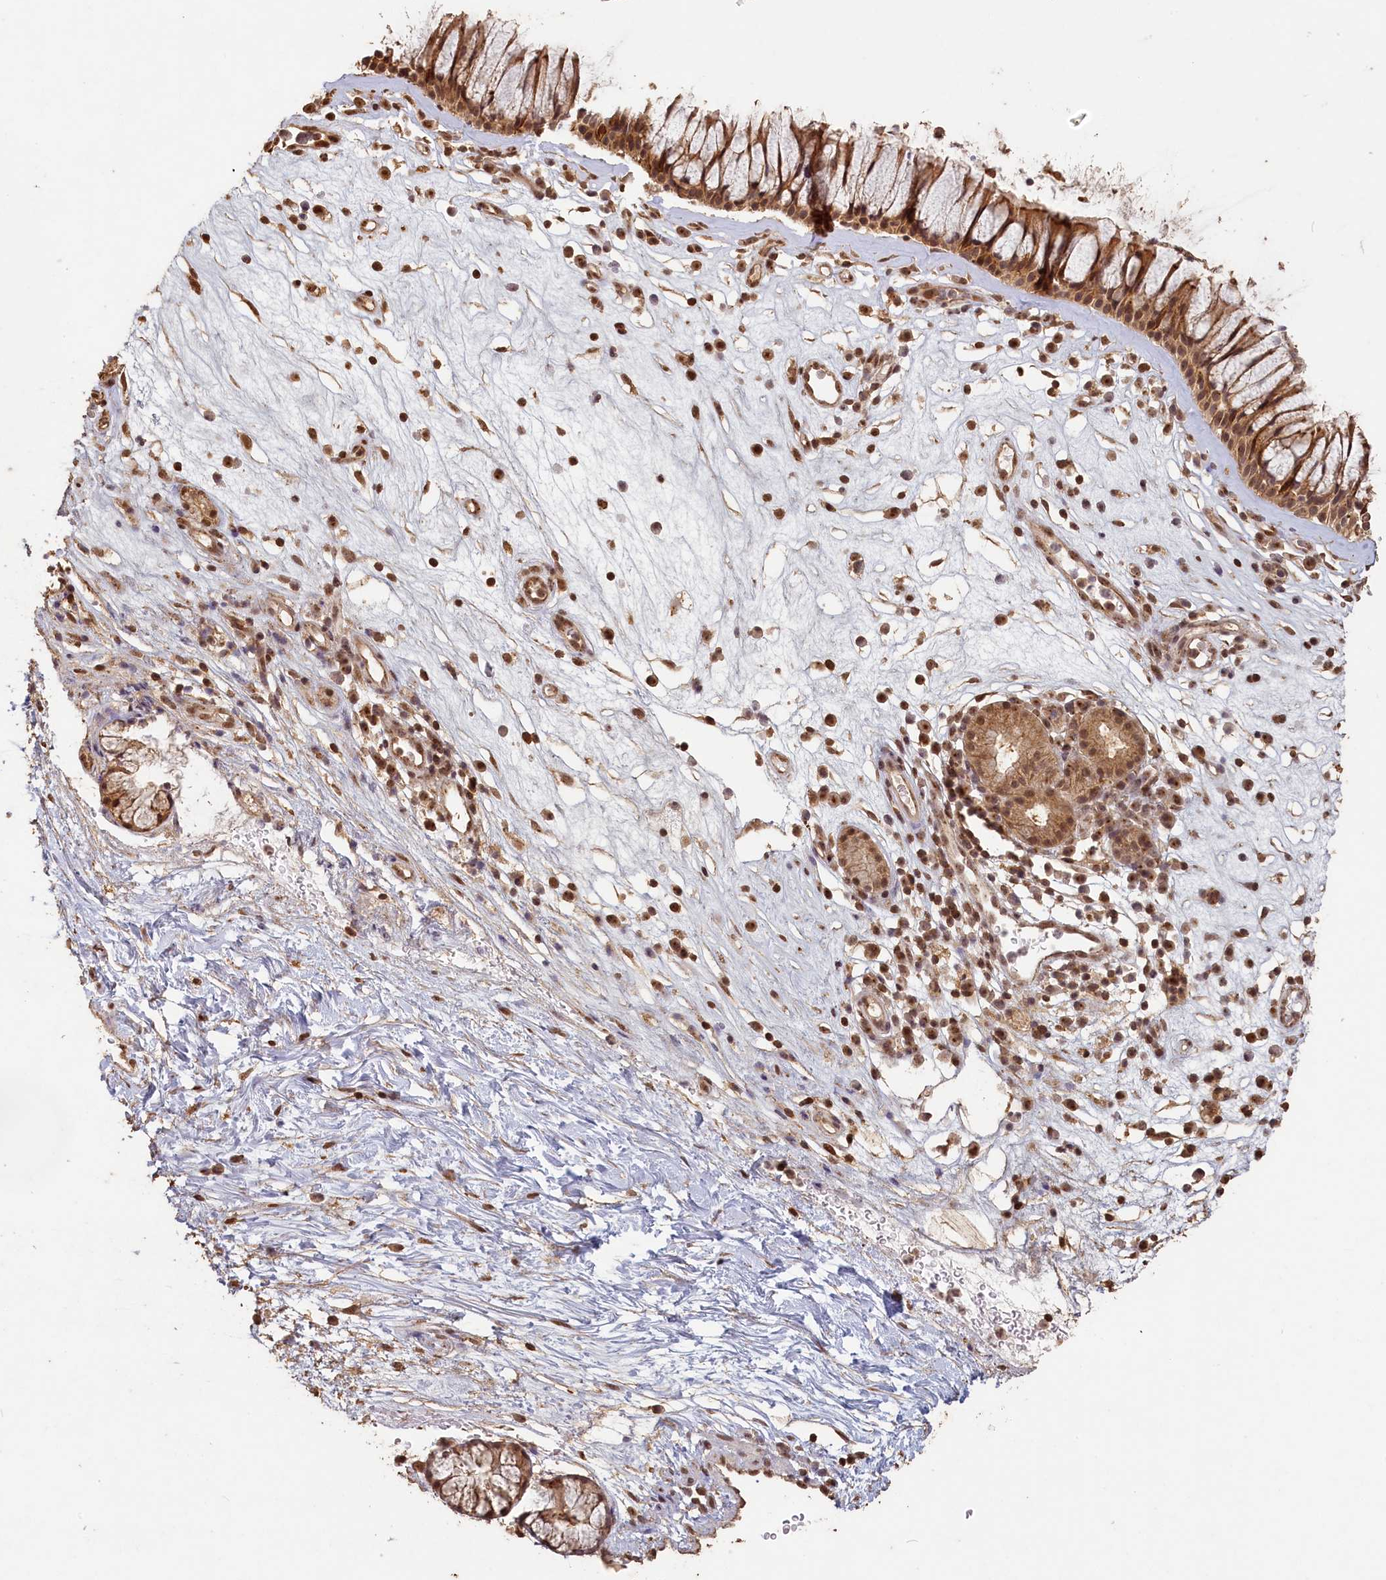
{"staining": {"intensity": "moderate", "quantity": ">75%", "location": "cytoplasmic/membranous,nuclear"}, "tissue": "nasopharynx", "cell_type": "Respiratory epithelial cells", "image_type": "normal", "snomed": [{"axis": "morphology", "description": "Normal tissue, NOS"}, {"axis": "morphology", "description": "Inflammation, NOS"}, {"axis": "morphology", "description": "Malignant melanoma, Metastatic site"}, {"axis": "topography", "description": "Nasopharynx"}], "caption": "Protein staining of benign nasopharynx reveals moderate cytoplasmic/membranous,nuclear expression in approximately >75% of respiratory epithelial cells.", "gene": "MADD", "patient": {"sex": "male", "age": 70}}